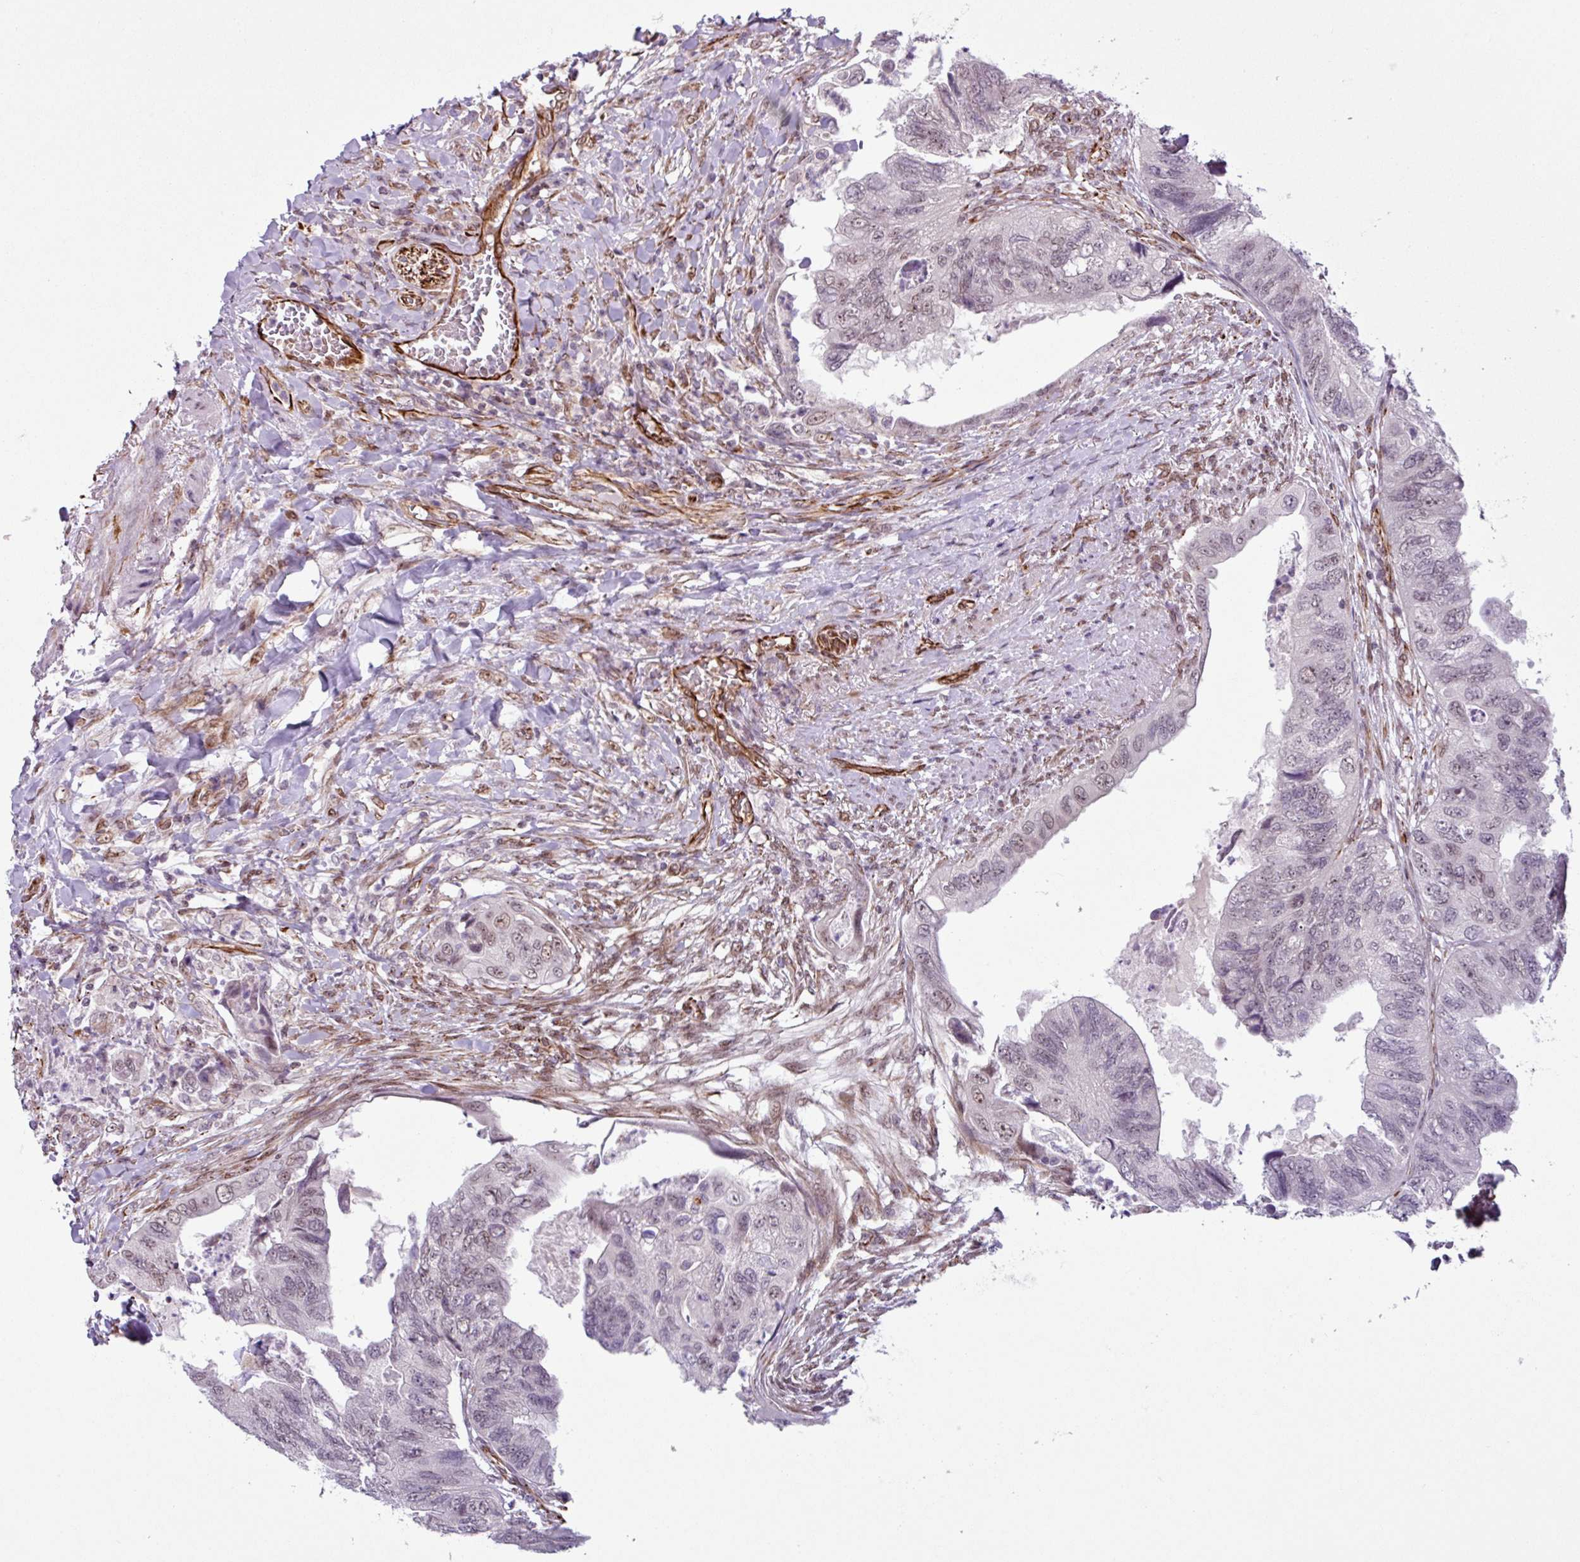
{"staining": {"intensity": "weak", "quantity": "<25%", "location": "nuclear"}, "tissue": "colorectal cancer", "cell_type": "Tumor cells", "image_type": "cancer", "snomed": [{"axis": "morphology", "description": "Adenocarcinoma, NOS"}, {"axis": "topography", "description": "Rectum"}], "caption": "Human colorectal cancer stained for a protein using immunohistochemistry (IHC) displays no expression in tumor cells.", "gene": "CHD3", "patient": {"sex": "male", "age": 63}}